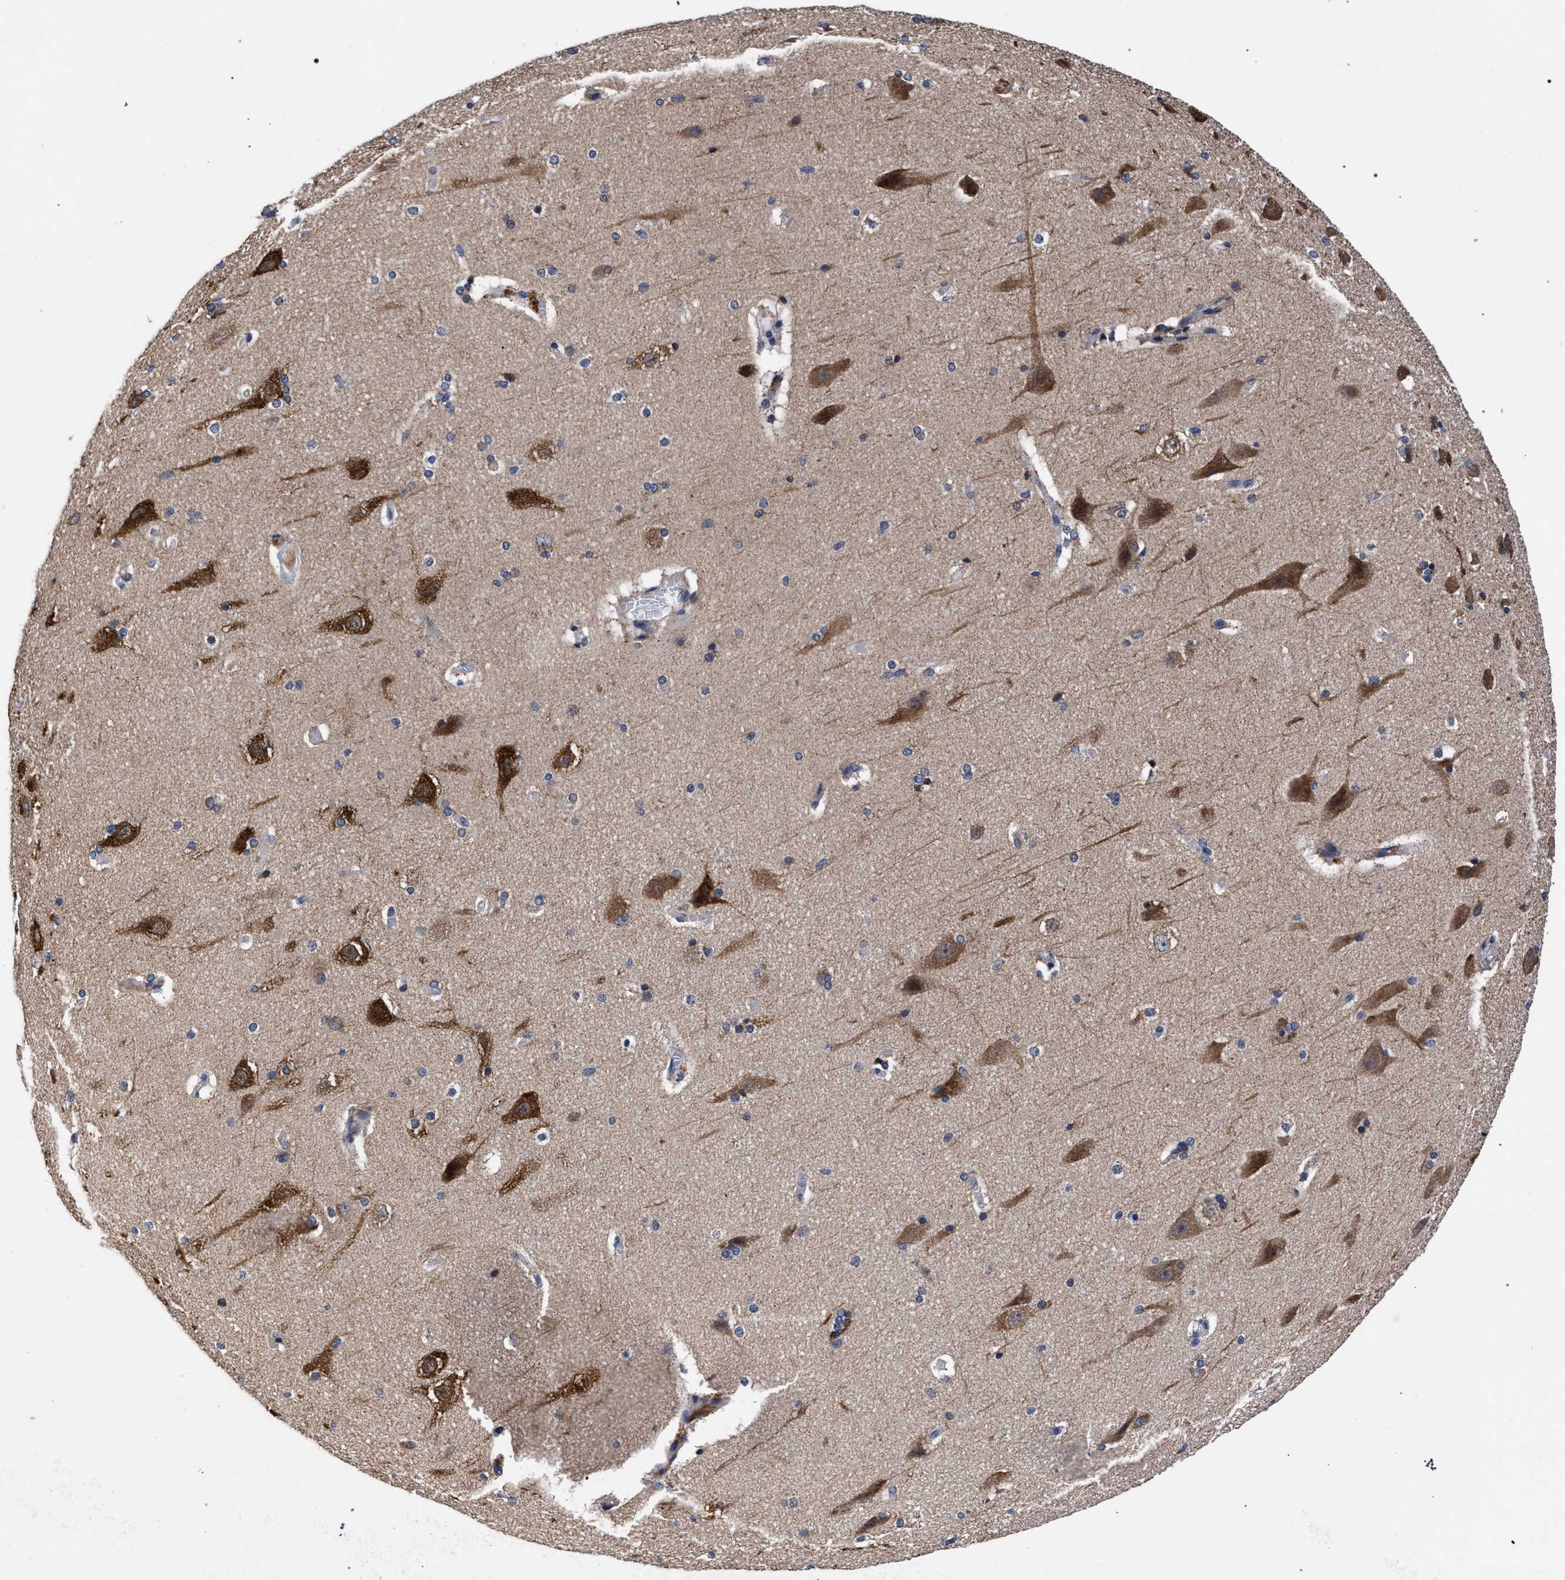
{"staining": {"intensity": "negative", "quantity": "none", "location": "none"}, "tissue": "cerebral cortex", "cell_type": "Endothelial cells", "image_type": "normal", "snomed": [{"axis": "morphology", "description": "Normal tissue, NOS"}, {"axis": "topography", "description": "Cerebral cortex"}, {"axis": "topography", "description": "Hippocampus"}], "caption": "Protein analysis of normal cerebral cortex exhibits no significant staining in endothelial cells. (Immunohistochemistry, brightfield microscopy, high magnification).", "gene": "CFAP95", "patient": {"sex": "female", "age": 19}}